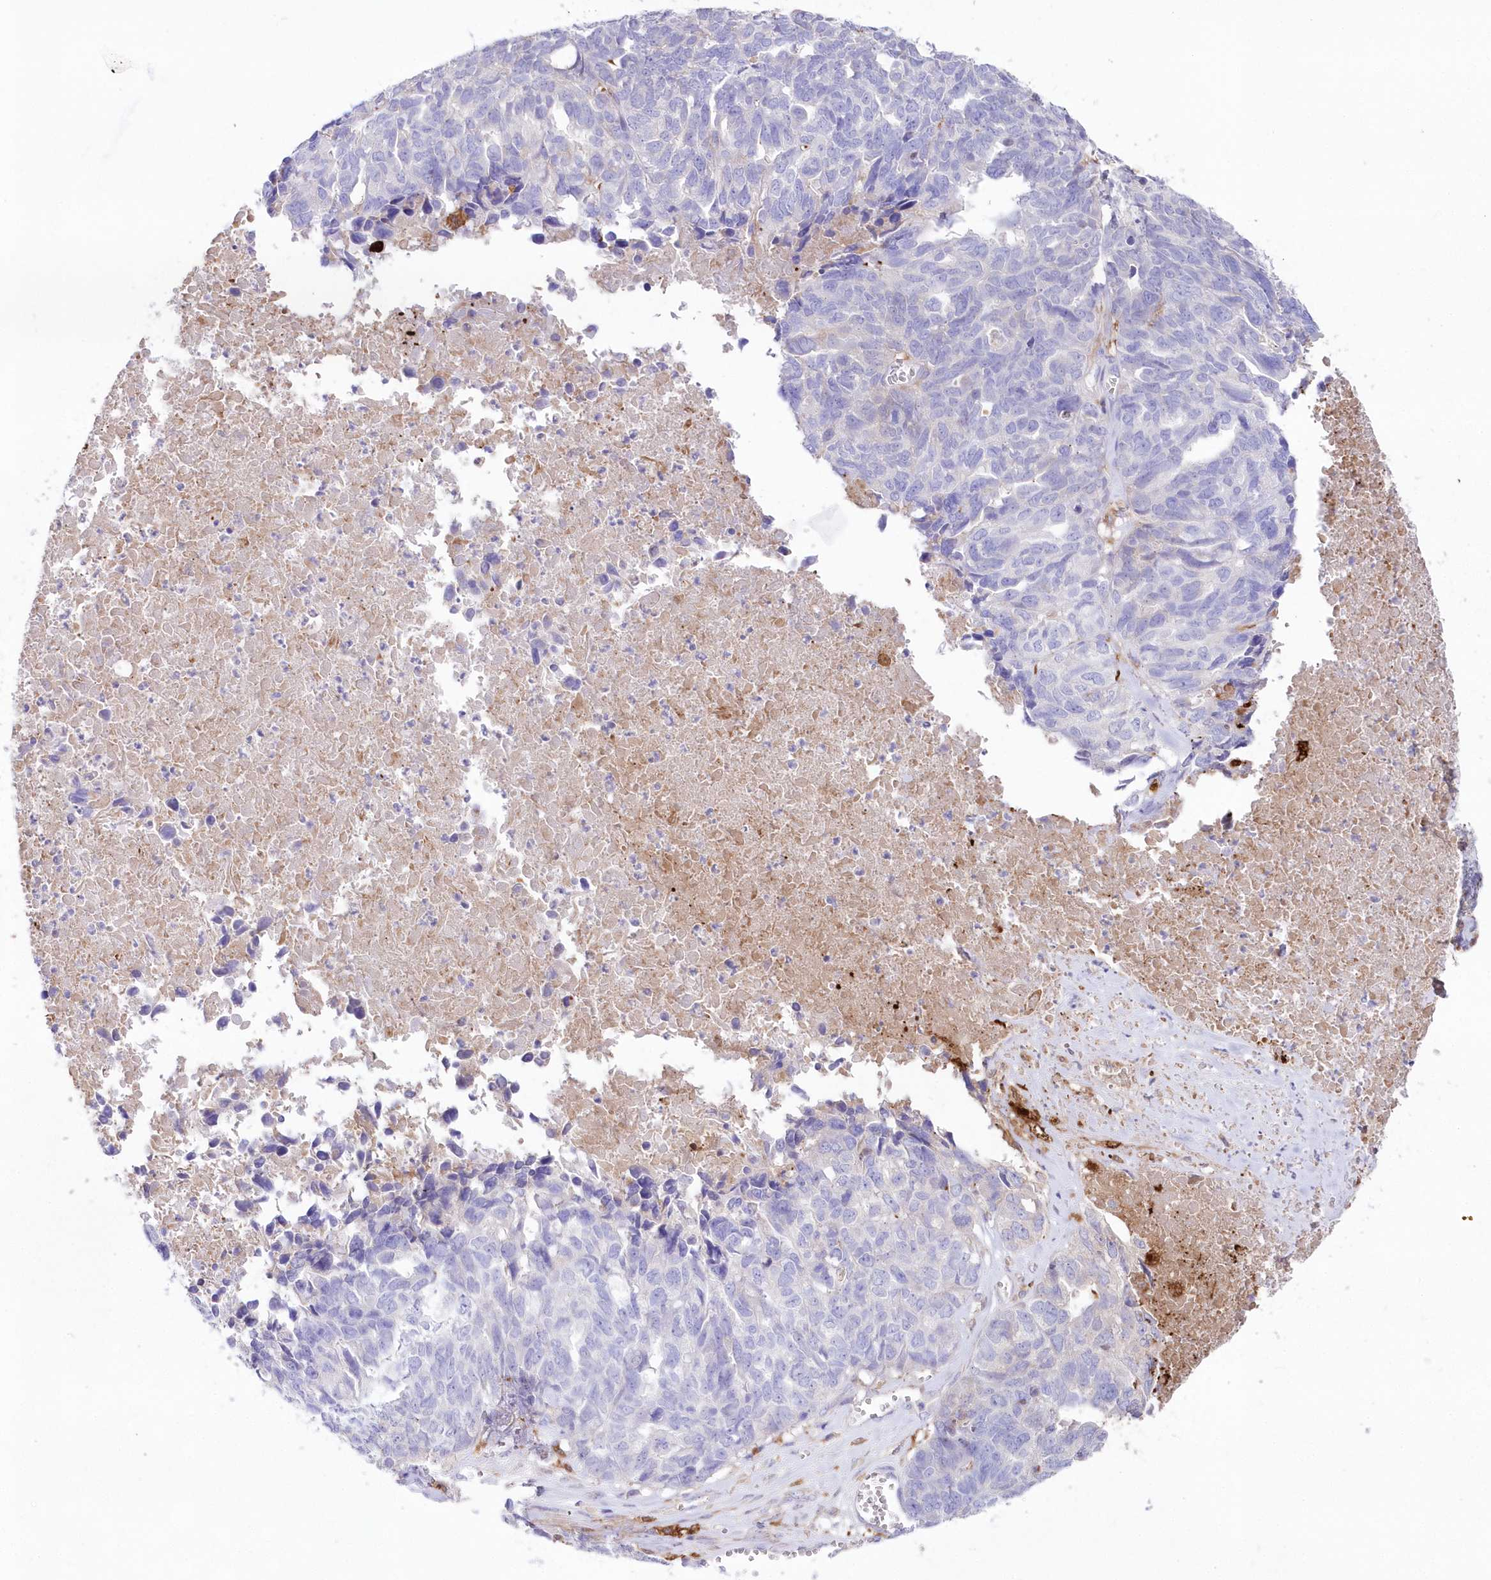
{"staining": {"intensity": "negative", "quantity": "none", "location": "none"}, "tissue": "ovarian cancer", "cell_type": "Tumor cells", "image_type": "cancer", "snomed": [{"axis": "morphology", "description": "Cystadenocarcinoma, serous, NOS"}, {"axis": "topography", "description": "Ovary"}], "caption": "An IHC photomicrograph of ovarian cancer is shown. There is no staining in tumor cells of ovarian cancer.", "gene": "DNAJC19", "patient": {"sex": "female", "age": 79}}